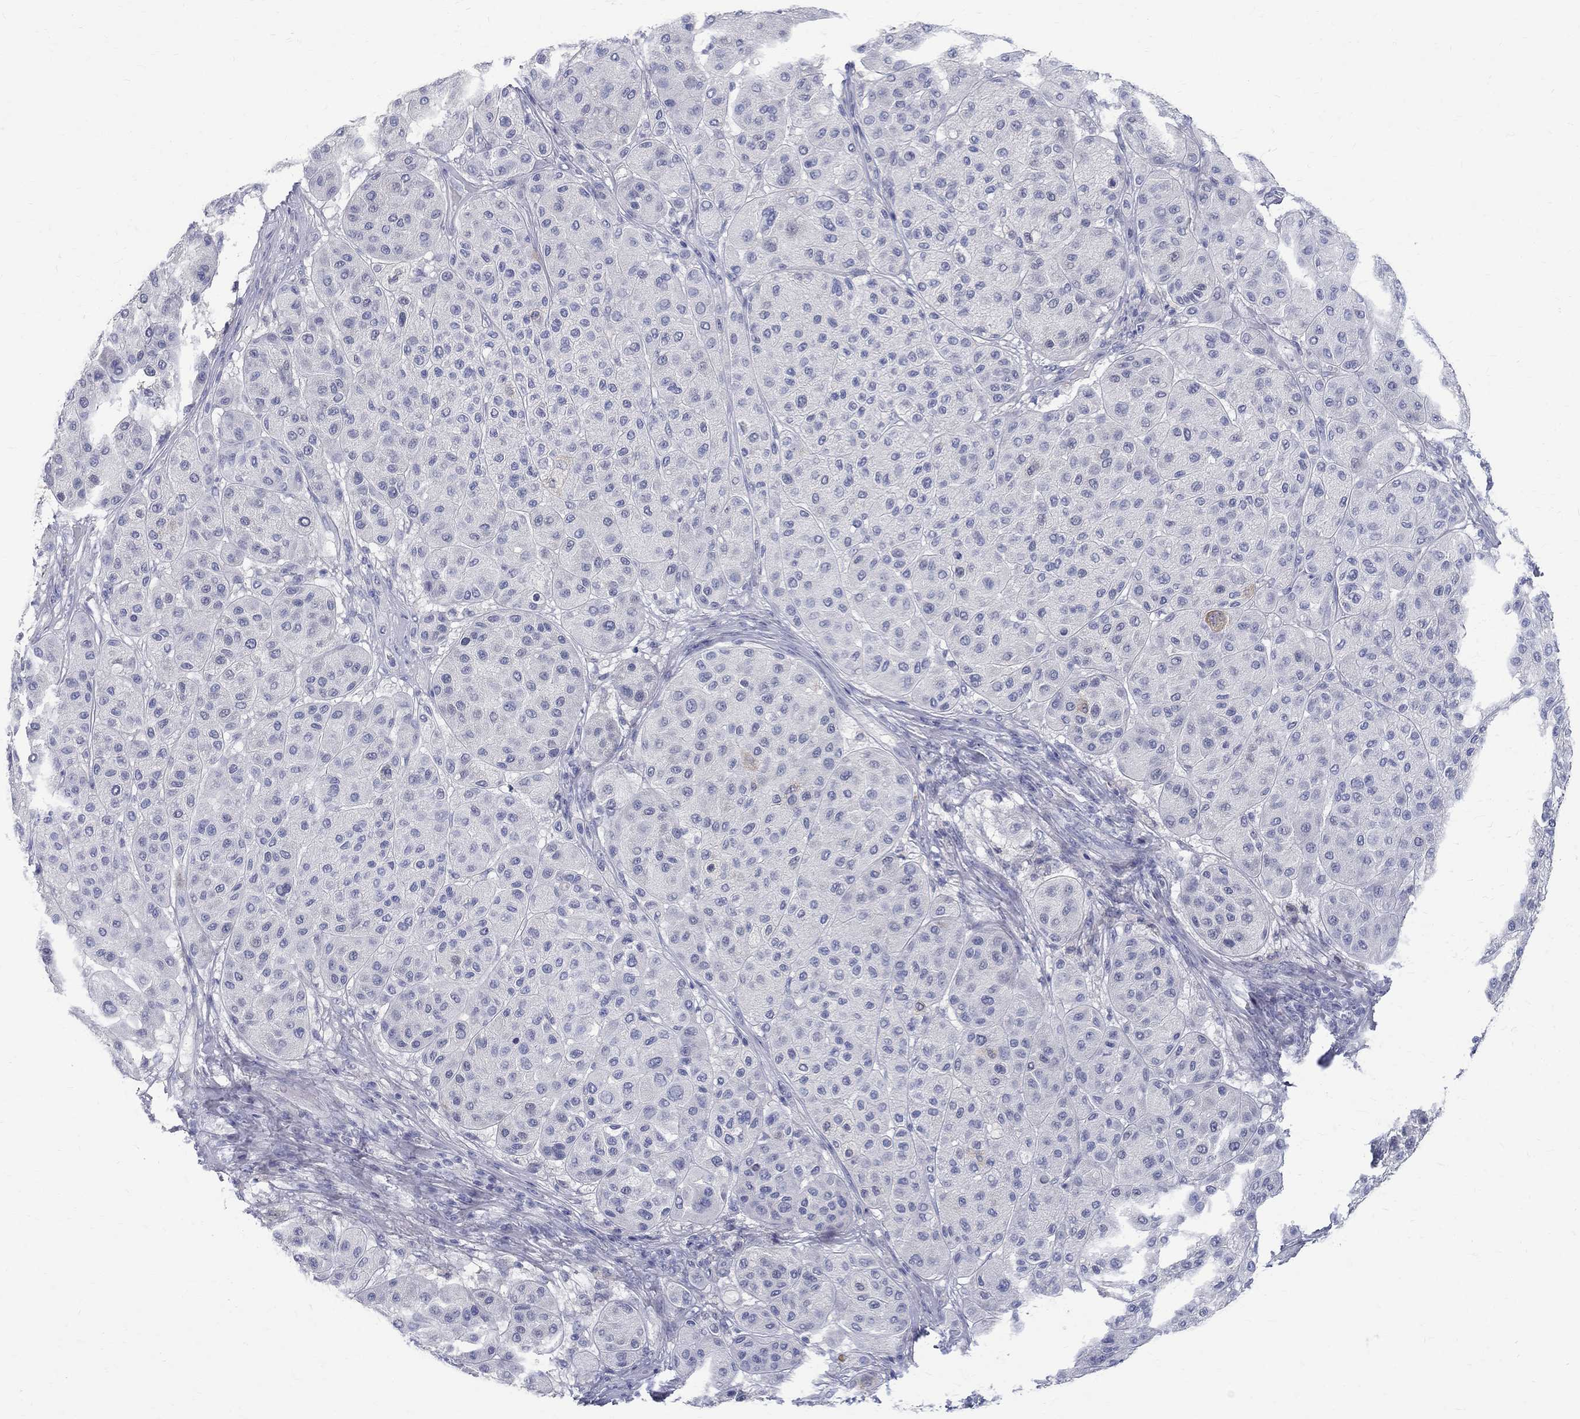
{"staining": {"intensity": "negative", "quantity": "none", "location": "none"}, "tissue": "melanoma", "cell_type": "Tumor cells", "image_type": "cancer", "snomed": [{"axis": "morphology", "description": "Malignant melanoma, Metastatic site"}, {"axis": "topography", "description": "Smooth muscle"}], "caption": "Immunohistochemistry (IHC) photomicrograph of neoplastic tissue: human melanoma stained with DAB reveals no significant protein staining in tumor cells.", "gene": "MAGEB6", "patient": {"sex": "male", "age": 41}}